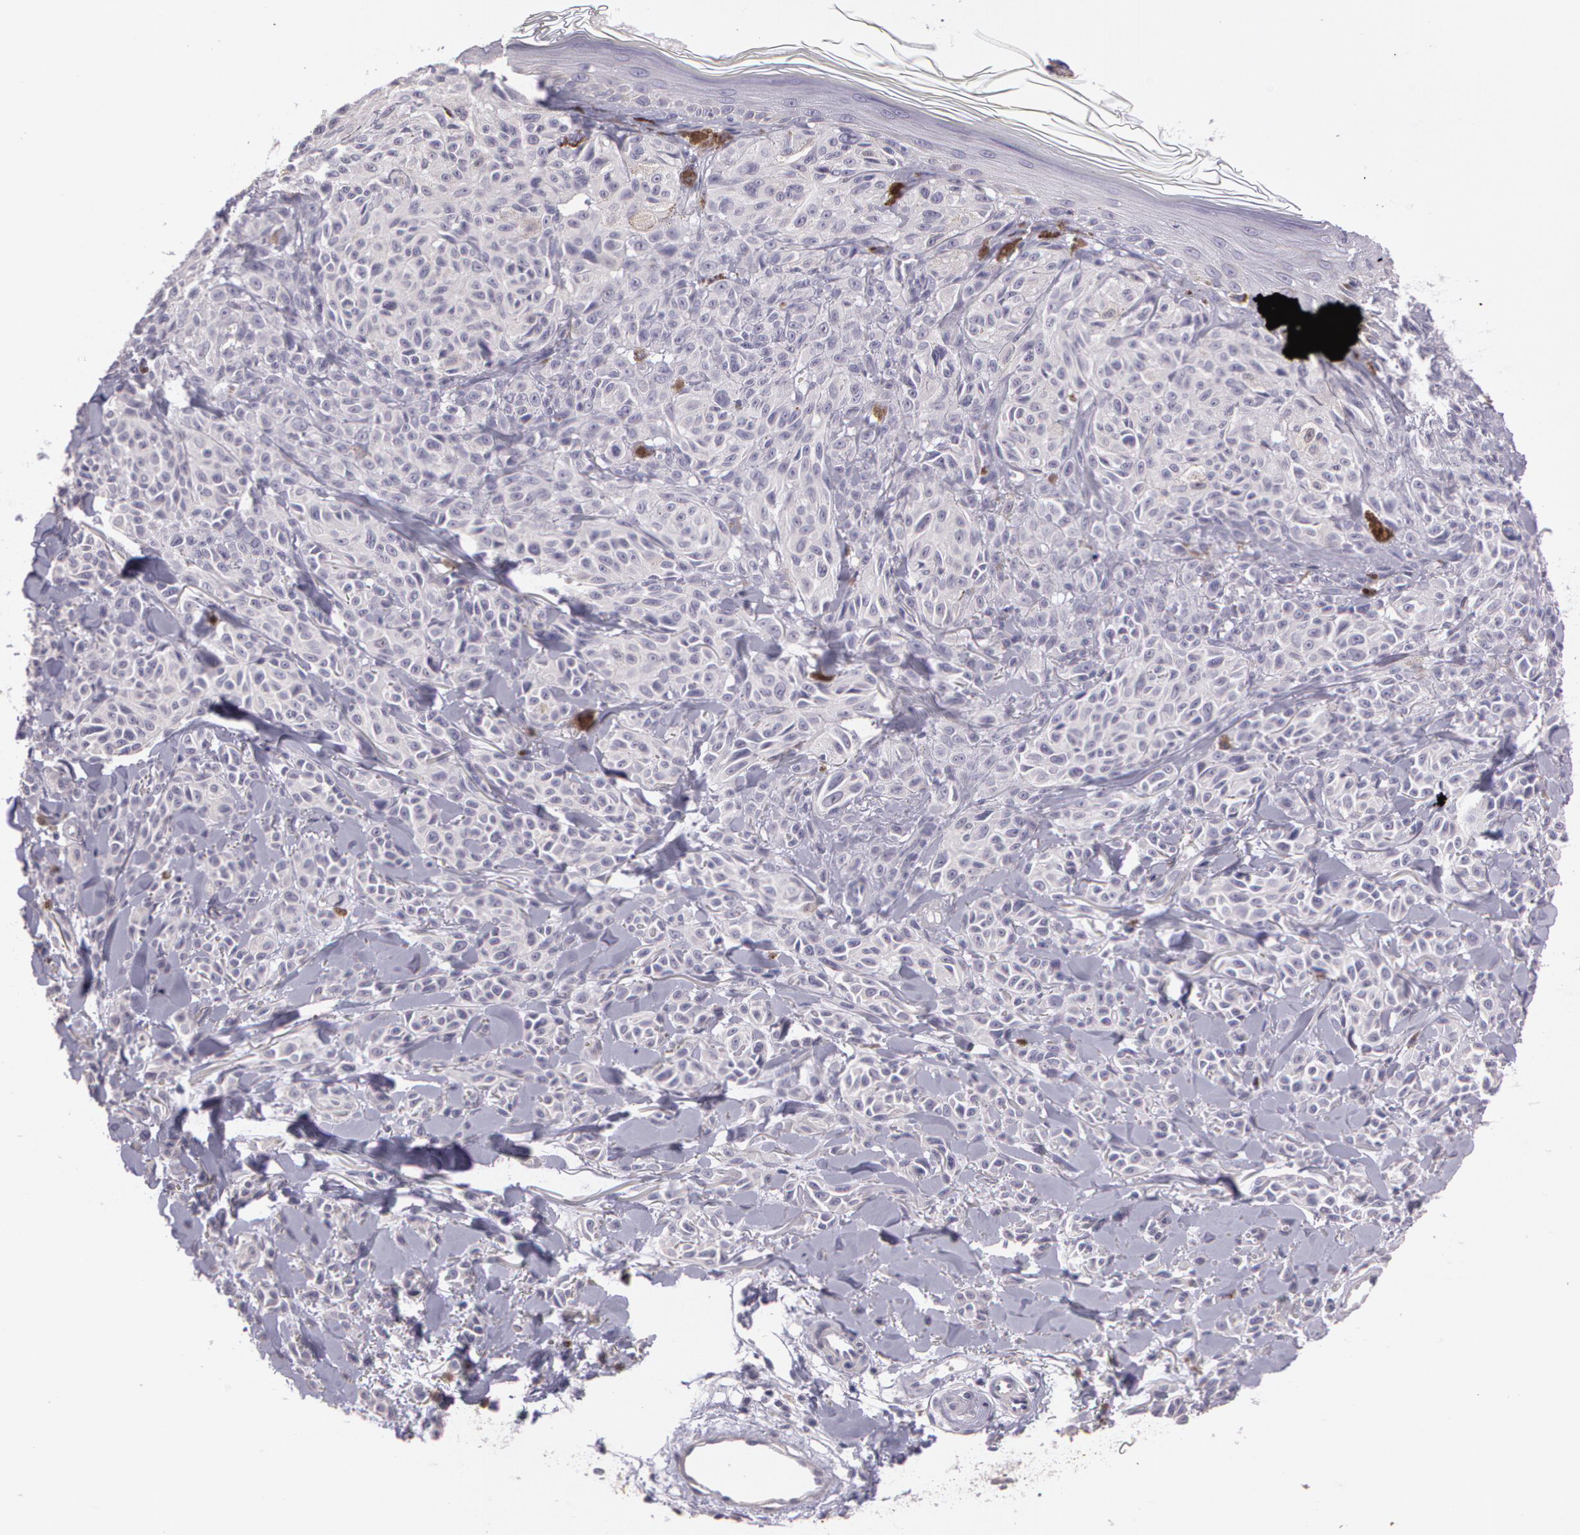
{"staining": {"intensity": "negative", "quantity": "none", "location": "none"}, "tissue": "melanoma", "cell_type": "Tumor cells", "image_type": "cancer", "snomed": [{"axis": "morphology", "description": "Malignant melanoma, NOS"}, {"axis": "topography", "description": "Skin"}], "caption": "A high-resolution micrograph shows immunohistochemistry staining of malignant melanoma, which shows no significant expression in tumor cells.", "gene": "G2E3", "patient": {"sex": "female", "age": 73}}